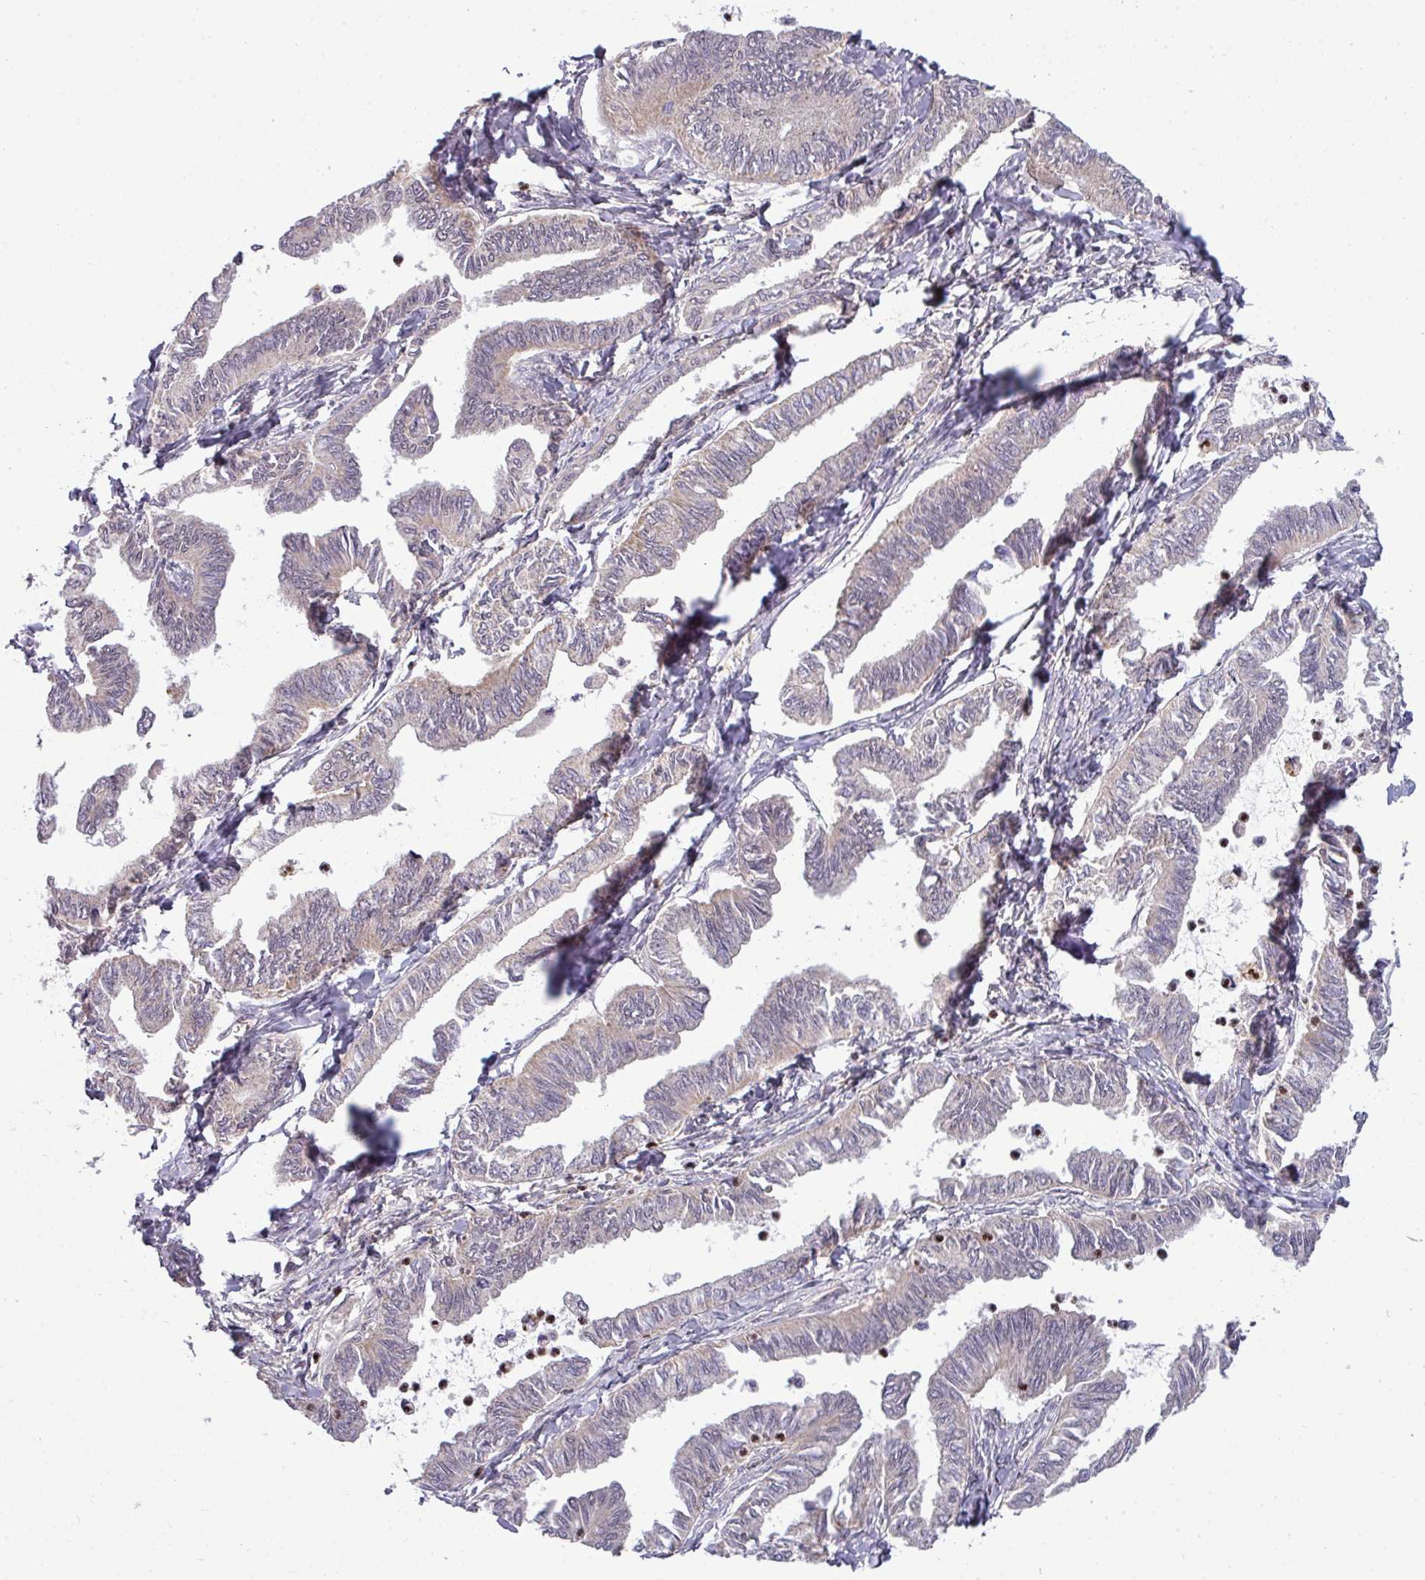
{"staining": {"intensity": "negative", "quantity": "none", "location": "none"}, "tissue": "ovarian cancer", "cell_type": "Tumor cells", "image_type": "cancer", "snomed": [{"axis": "morphology", "description": "Carcinoma, endometroid"}, {"axis": "topography", "description": "Ovary"}], "caption": "An immunohistochemistry (IHC) image of ovarian endometroid carcinoma is shown. There is no staining in tumor cells of ovarian endometroid carcinoma.", "gene": "PAPLN", "patient": {"sex": "female", "age": 70}}